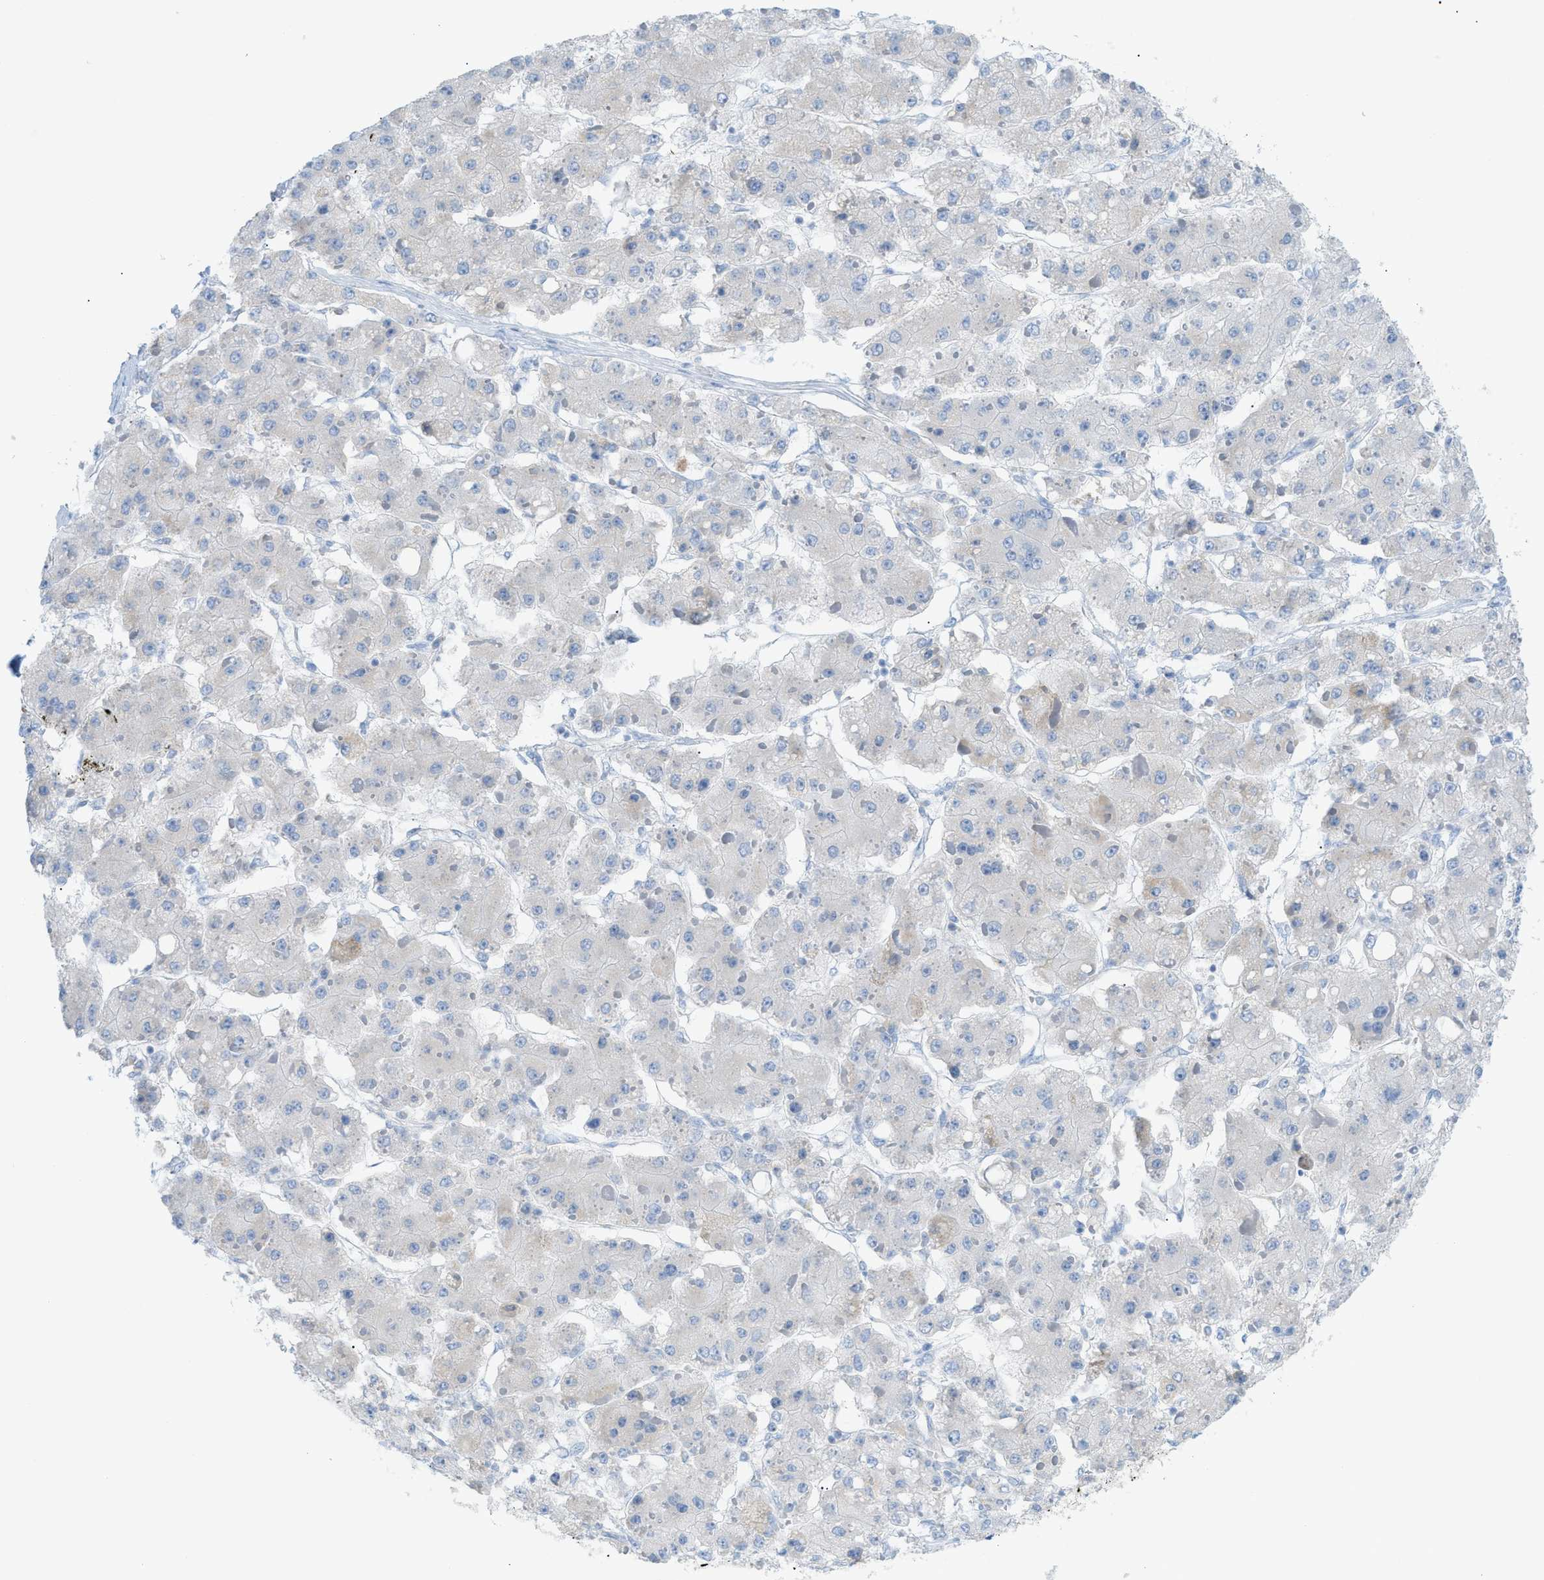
{"staining": {"intensity": "negative", "quantity": "none", "location": "none"}, "tissue": "liver cancer", "cell_type": "Tumor cells", "image_type": "cancer", "snomed": [{"axis": "morphology", "description": "Carcinoma, Hepatocellular, NOS"}, {"axis": "topography", "description": "Liver"}], "caption": "An IHC micrograph of liver cancer is shown. There is no staining in tumor cells of liver cancer. Brightfield microscopy of immunohistochemistry (IHC) stained with DAB (brown) and hematoxylin (blue), captured at high magnification.", "gene": "MYH11", "patient": {"sex": "female", "age": 73}}